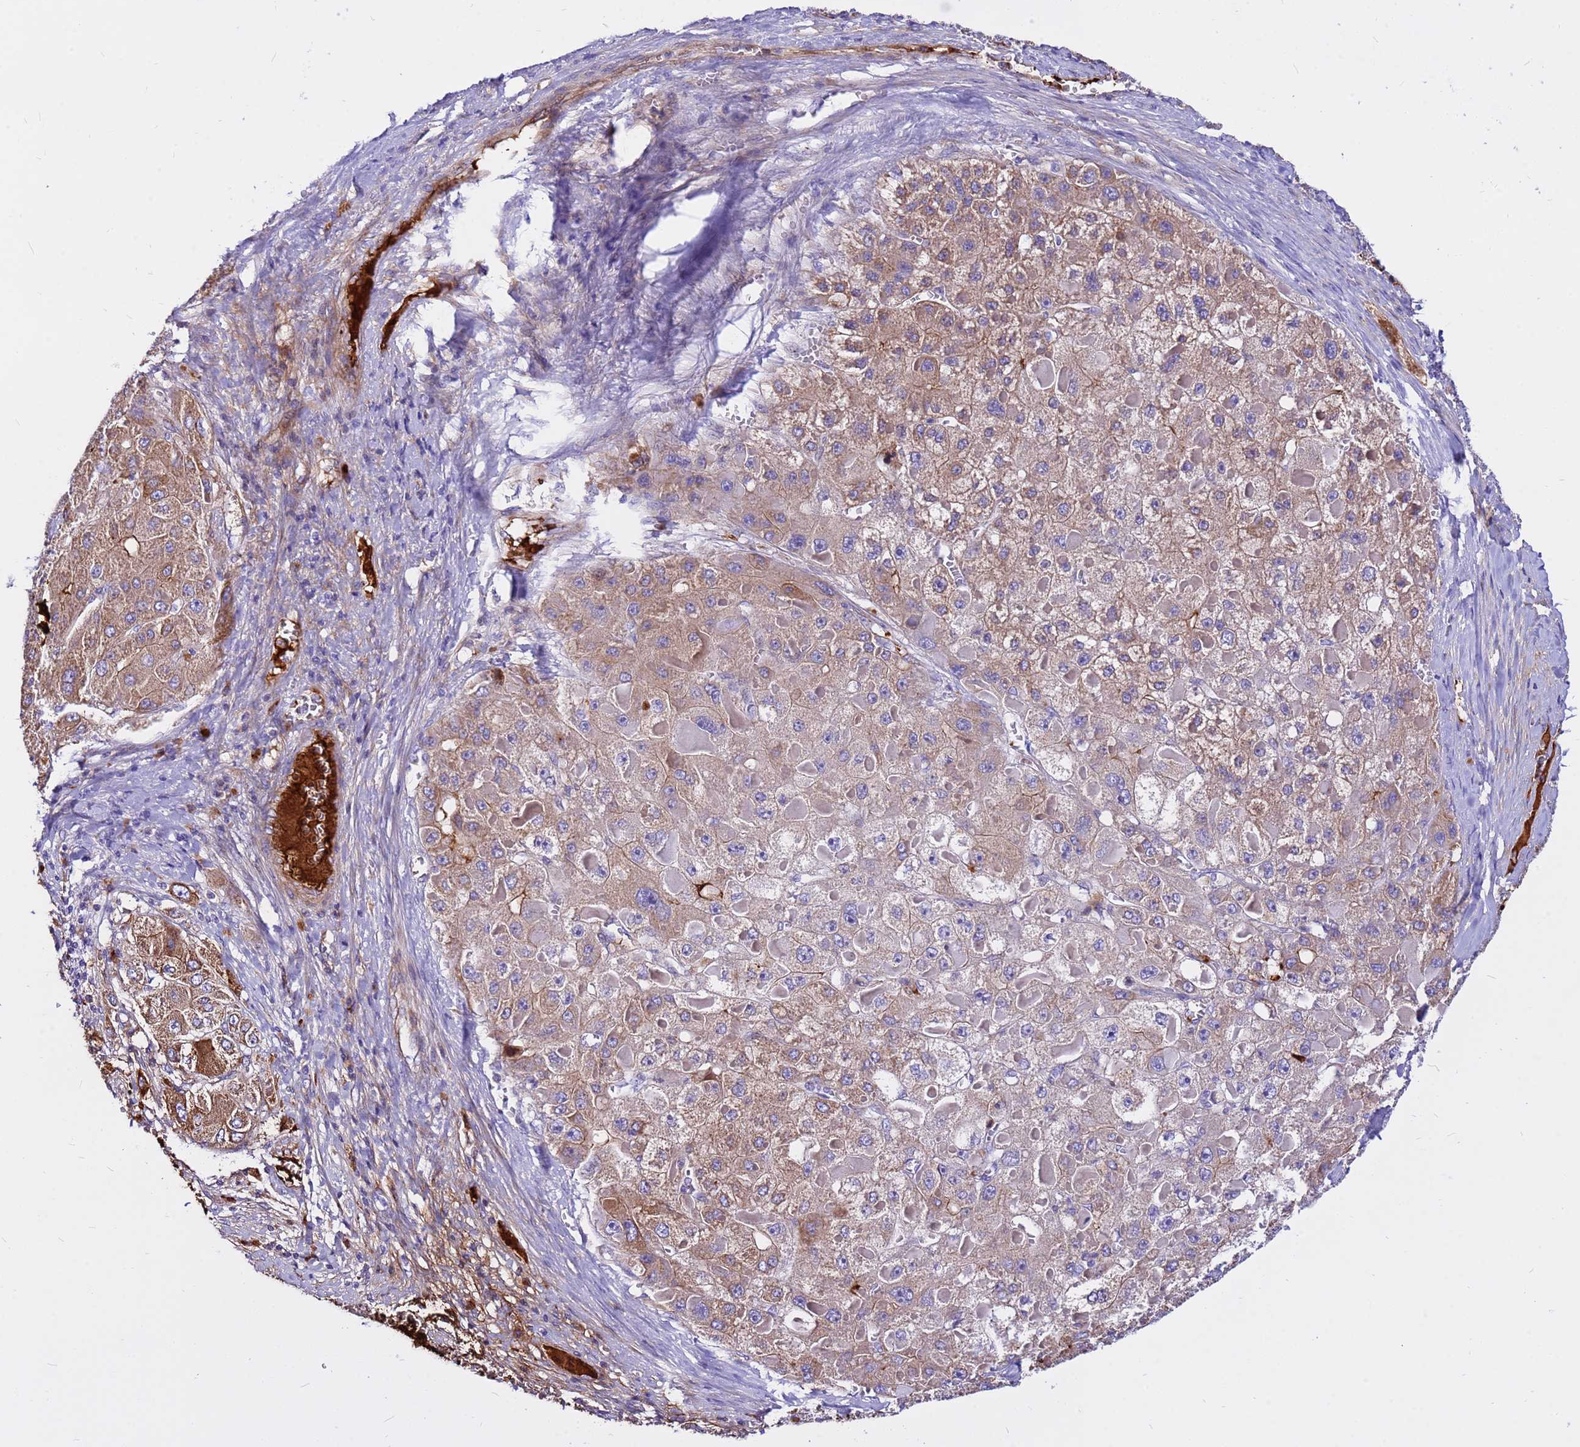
{"staining": {"intensity": "moderate", "quantity": ">75%", "location": "cytoplasmic/membranous"}, "tissue": "liver cancer", "cell_type": "Tumor cells", "image_type": "cancer", "snomed": [{"axis": "morphology", "description": "Carcinoma, Hepatocellular, NOS"}, {"axis": "topography", "description": "Liver"}], "caption": "Hepatocellular carcinoma (liver) was stained to show a protein in brown. There is medium levels of moderate cytoplasmic/membranous positivity in about >75% of tumor cells. (DAB IHC with brightfield microscopy, high magnification).", "gene": "CRHBP", "patient": {"sex": "female", "age": 73}}